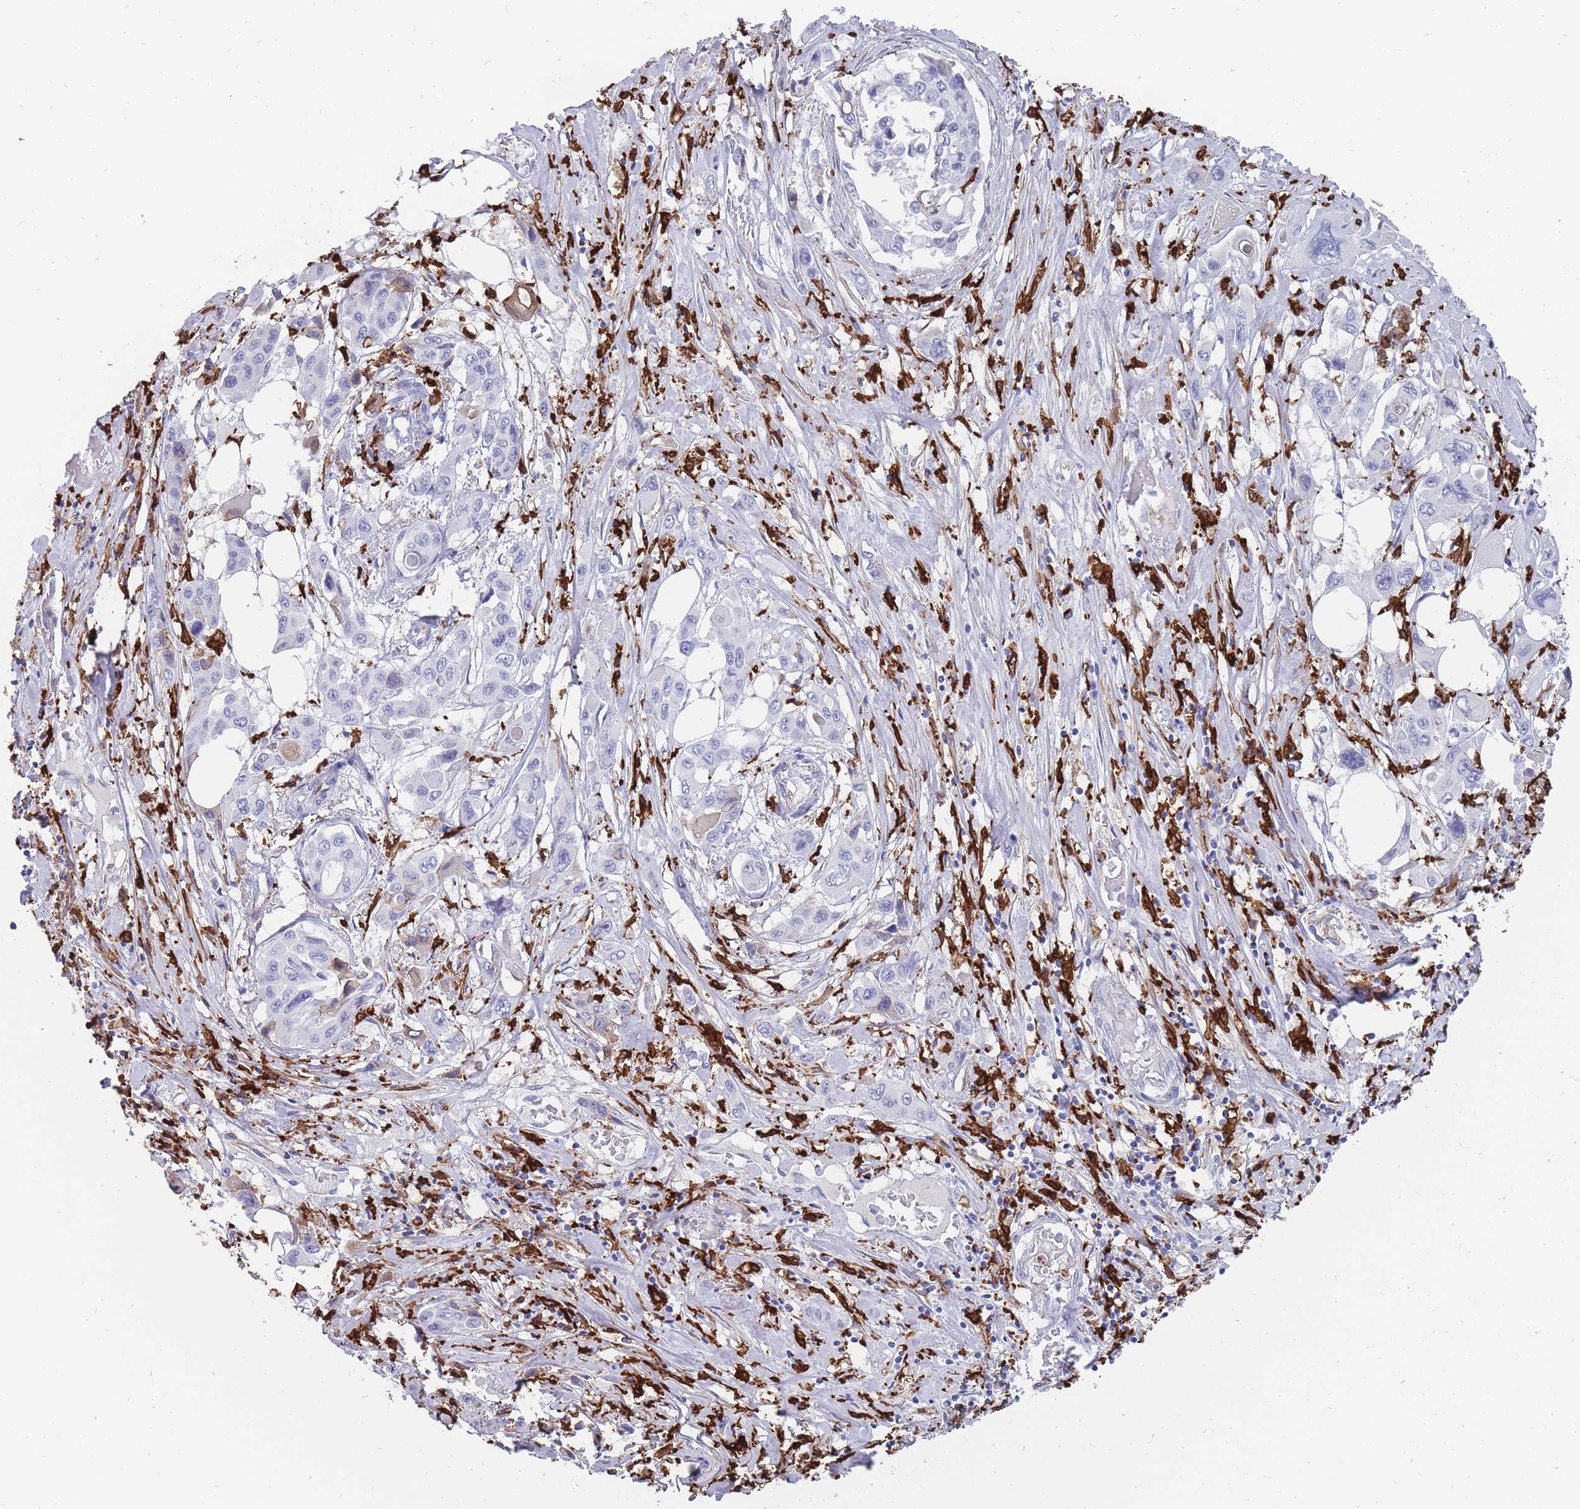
{"staining": {"intensity": "negative", "quantity": "none", "location": "none"}, "tissue": "pancreatic cancer", "cell_type": "Tumor cells", "image_type": "cancer", "snomed": [{"axis": "morphology", "description": "Adenocarcinoma, NOS"}, {"axis": "topography", "description": "Pancreas"}], "caption": "A micrograph of pancreatic adenocarcinoma stained for a protein reveals no brown staining in tumor cells. The staining was performed using DAB to visualize the protein expression in brown, while the nuclei were stained in blue with hematoxylin (Magnification: 20x).", "gene": "AIF1", "patient": {"sex": "male", "age": 92}}